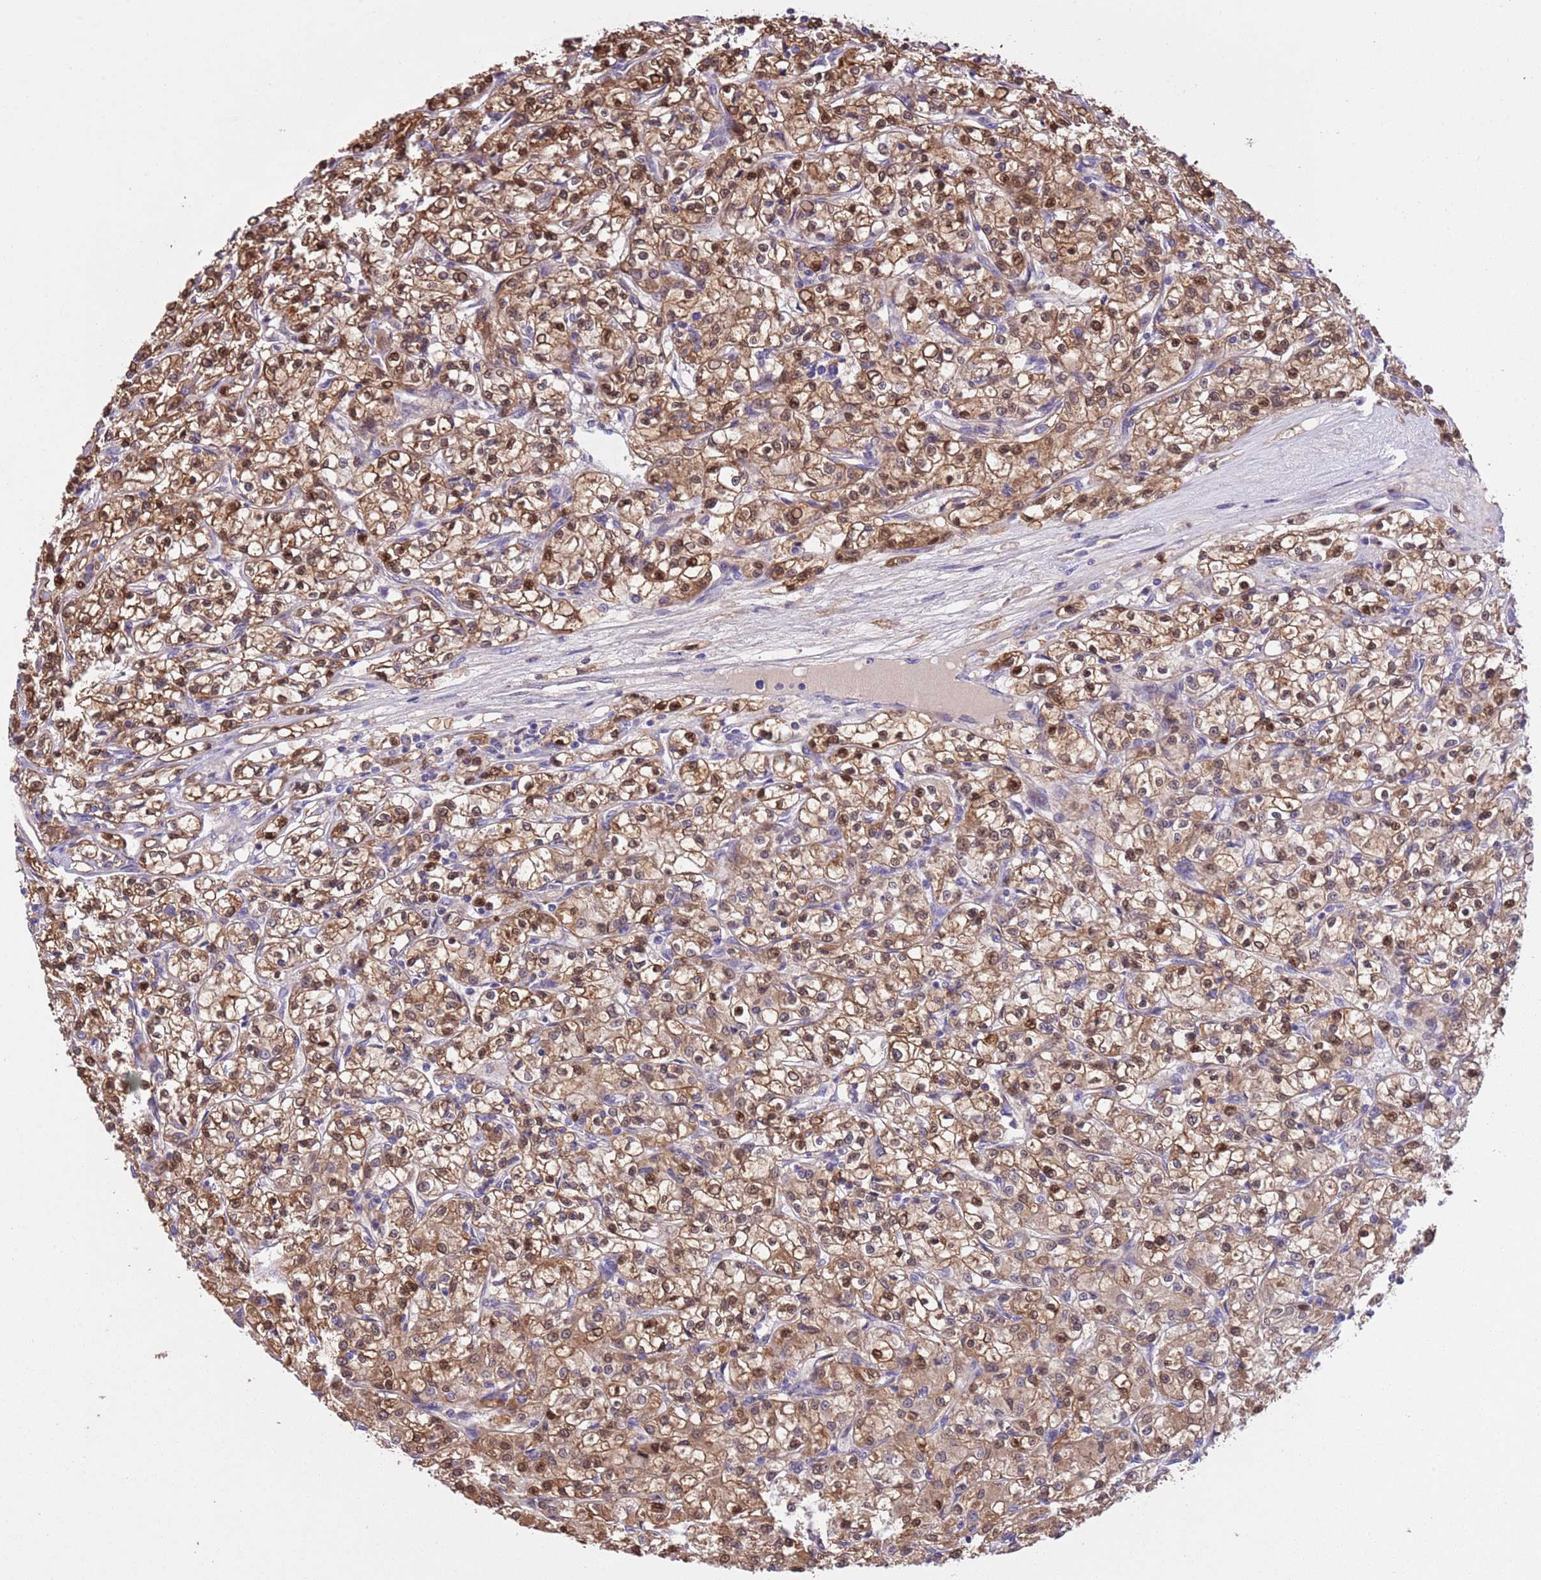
{"staining": {"intensity": "moderate", "quantity": ">75%", "location": "cytoplasmic/membranous,nuclear"}, "tissue": "renal cancer", "cell_type": "Tumor cells", "image_type": "cancer", "snomed": [{"axis": "morphology", "description": "Adenocarcinoma, NOS"}, {"axis": "topography", "description": "Kidney"}], "caption": "The histopathology image exhibits immunohistochemical staining of renal adenocarcinoma. There is moderate cytoplasmic/membranous and nuclear staining is identified in approximately >75% of tumor cells.", "gene": "FAM89B", "patient": {"sex": "female", "age": 59}}